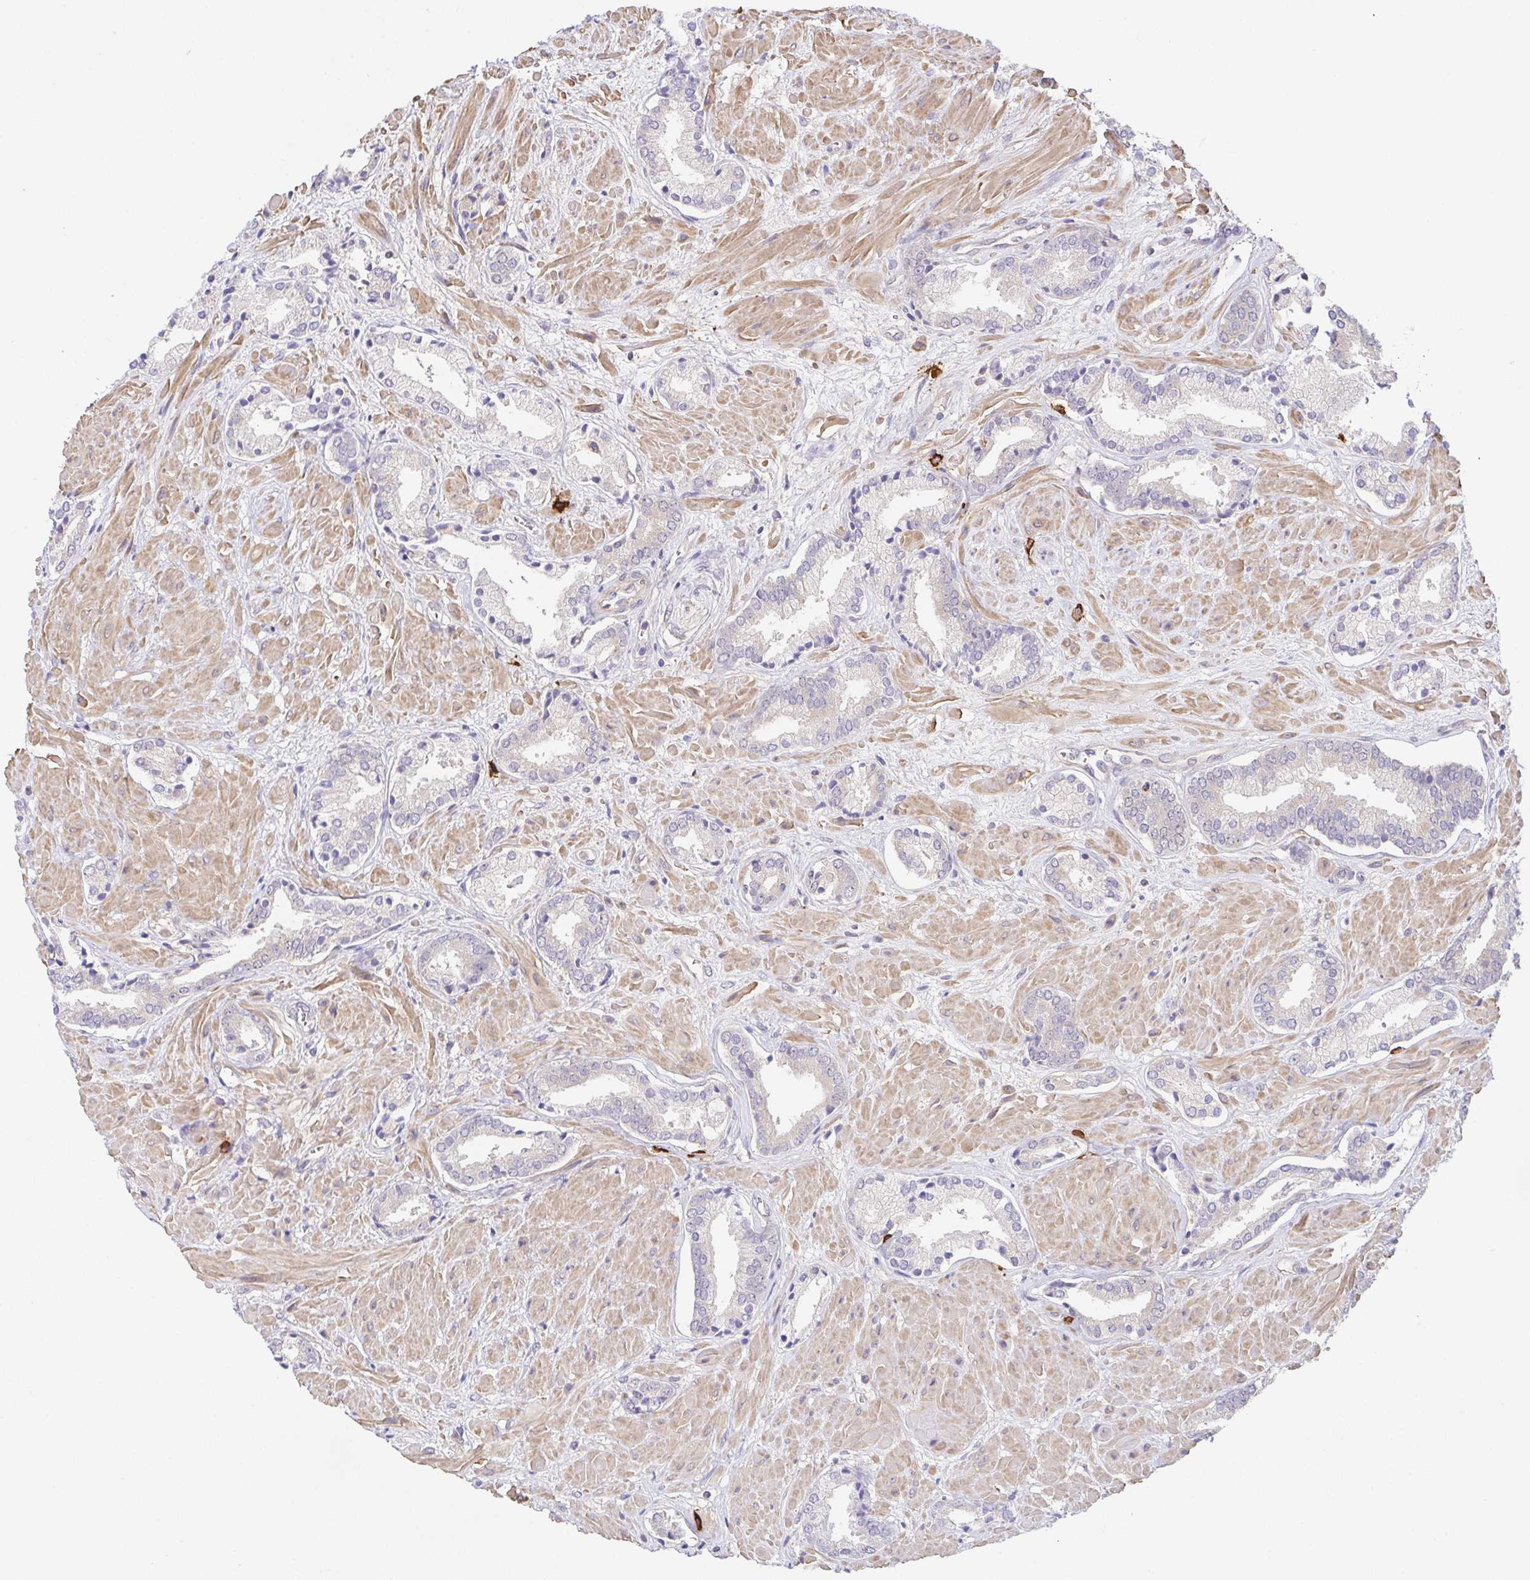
{"staining": {"intensity": "negative", "quantity": "none", "location": "none"}, "tissue": "prostate cancer", "cell_type": "Tumor cells", "image_type": "cancer", "snomed": [{"axis": "morphology", "description": "Adenocarcinoma, High grade"}, {"axis": "topography", "description": "Prostate"}], "caption": "Immunohistochemistry image of neoplastic tissue: prostate cancer (adenocarcinoma (high-grade)) stained with DAB reveals no significant protein positivity in tumor cells. (Stains: DAB IHC with hematoxylin counter stain, Microscopy: brightfield microscopy at high magnification).", "gene": "PREPL", "patient": {"sex": "male", "age": 56}}